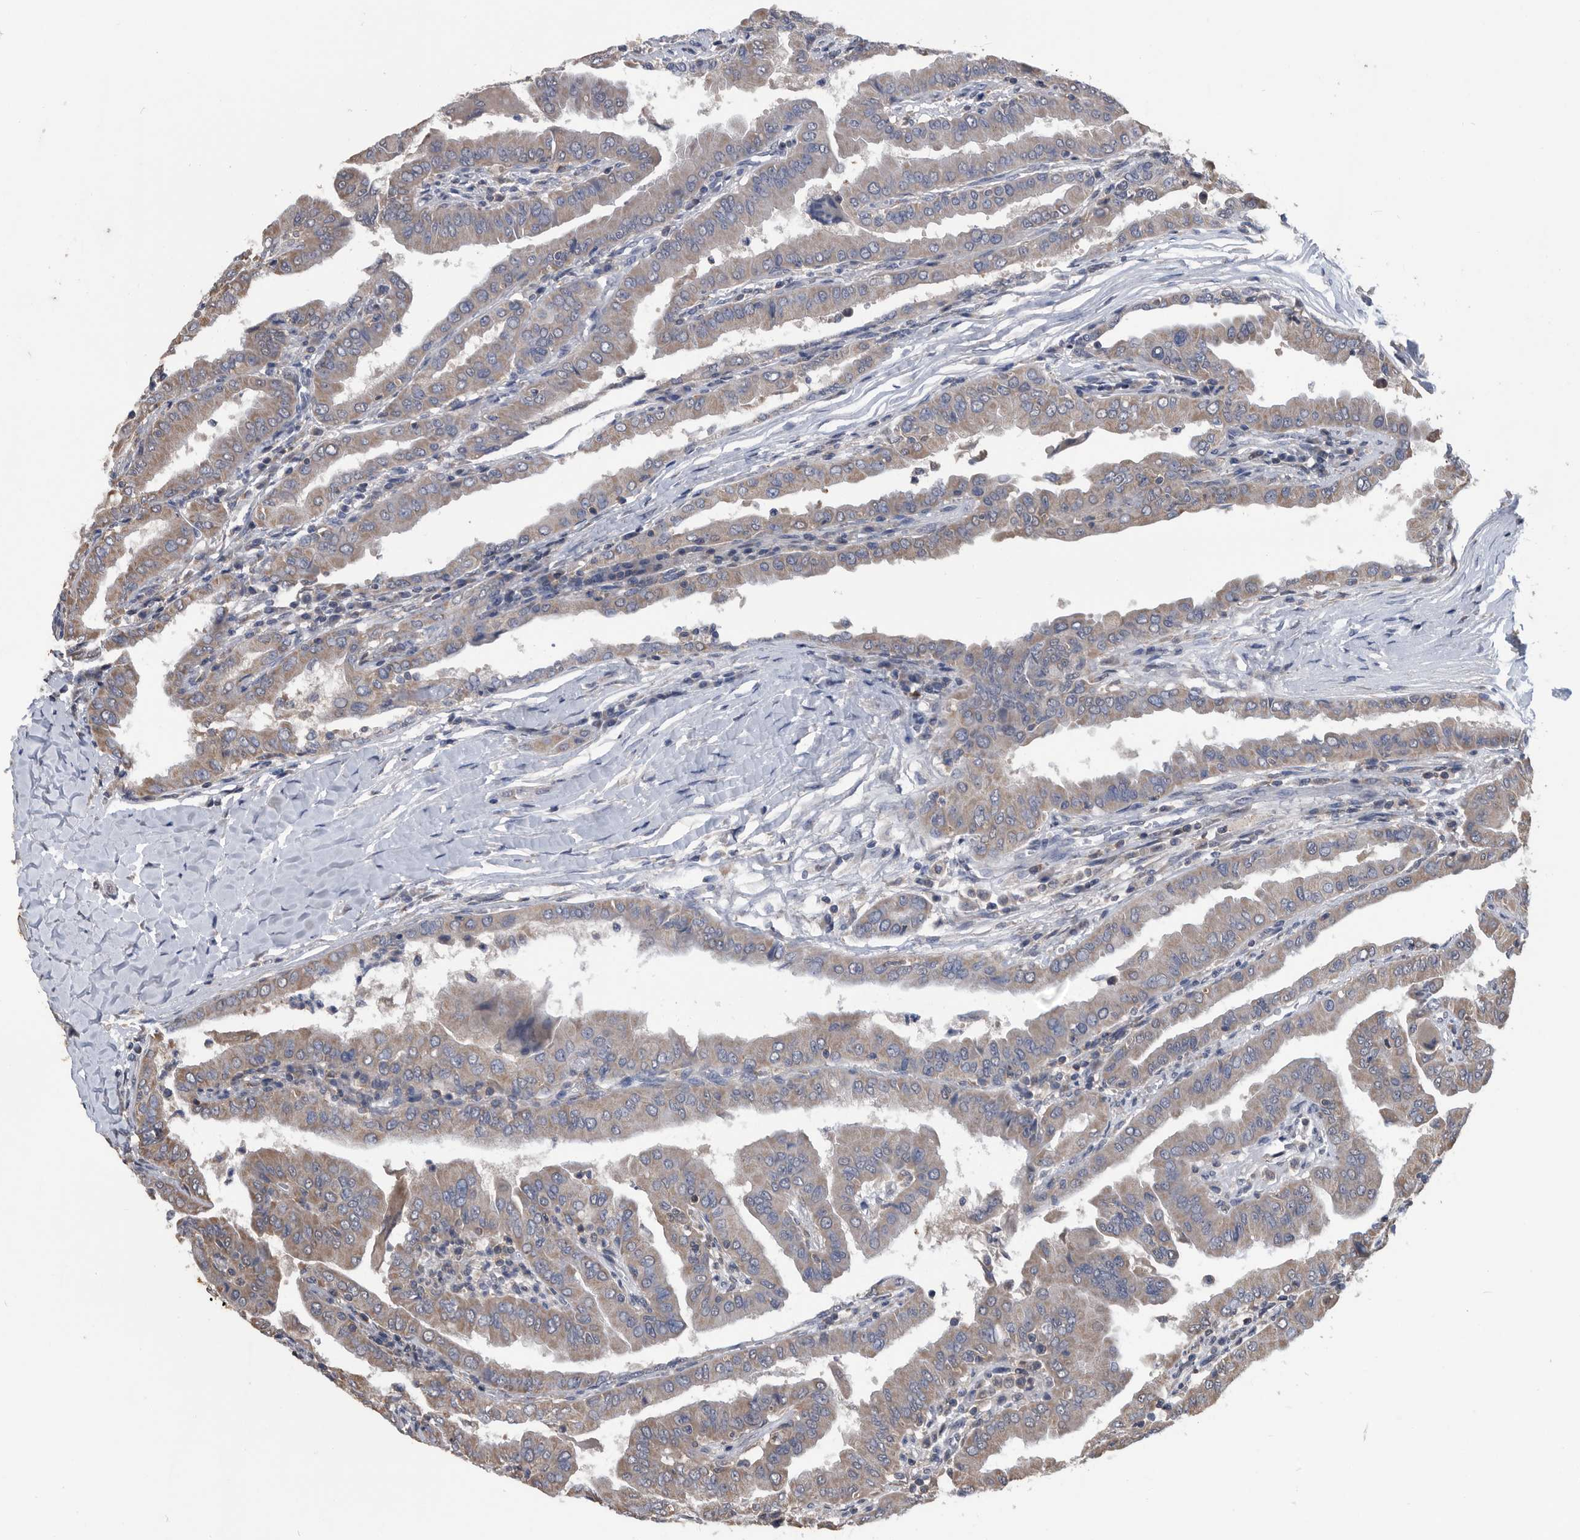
{"staining": {"intensity": "weak", "quantity": "25%-75%", "location": "cytoplasmic/membranous"}, "tissue": "thyroid cancer", "cell_type": "Tumor cells", "image_type": "cancer", "snomed": [{"axis": "morphology", "description": "Papillary adenocarcinoma, NOS"}, {"axis": "topography", "description": "Thyroid gland"}], "caption": "Immunohistochemistry histopathology image of papillary adenocarcinoma (thyroid) stained for a protein (brown), which exhibits low levels of weak cytoplasmic/membranous staining in approximately 25%-75% of tumor cells.", "gene": "NRBP1", "patient": {"sex": "male", "age": 33}}